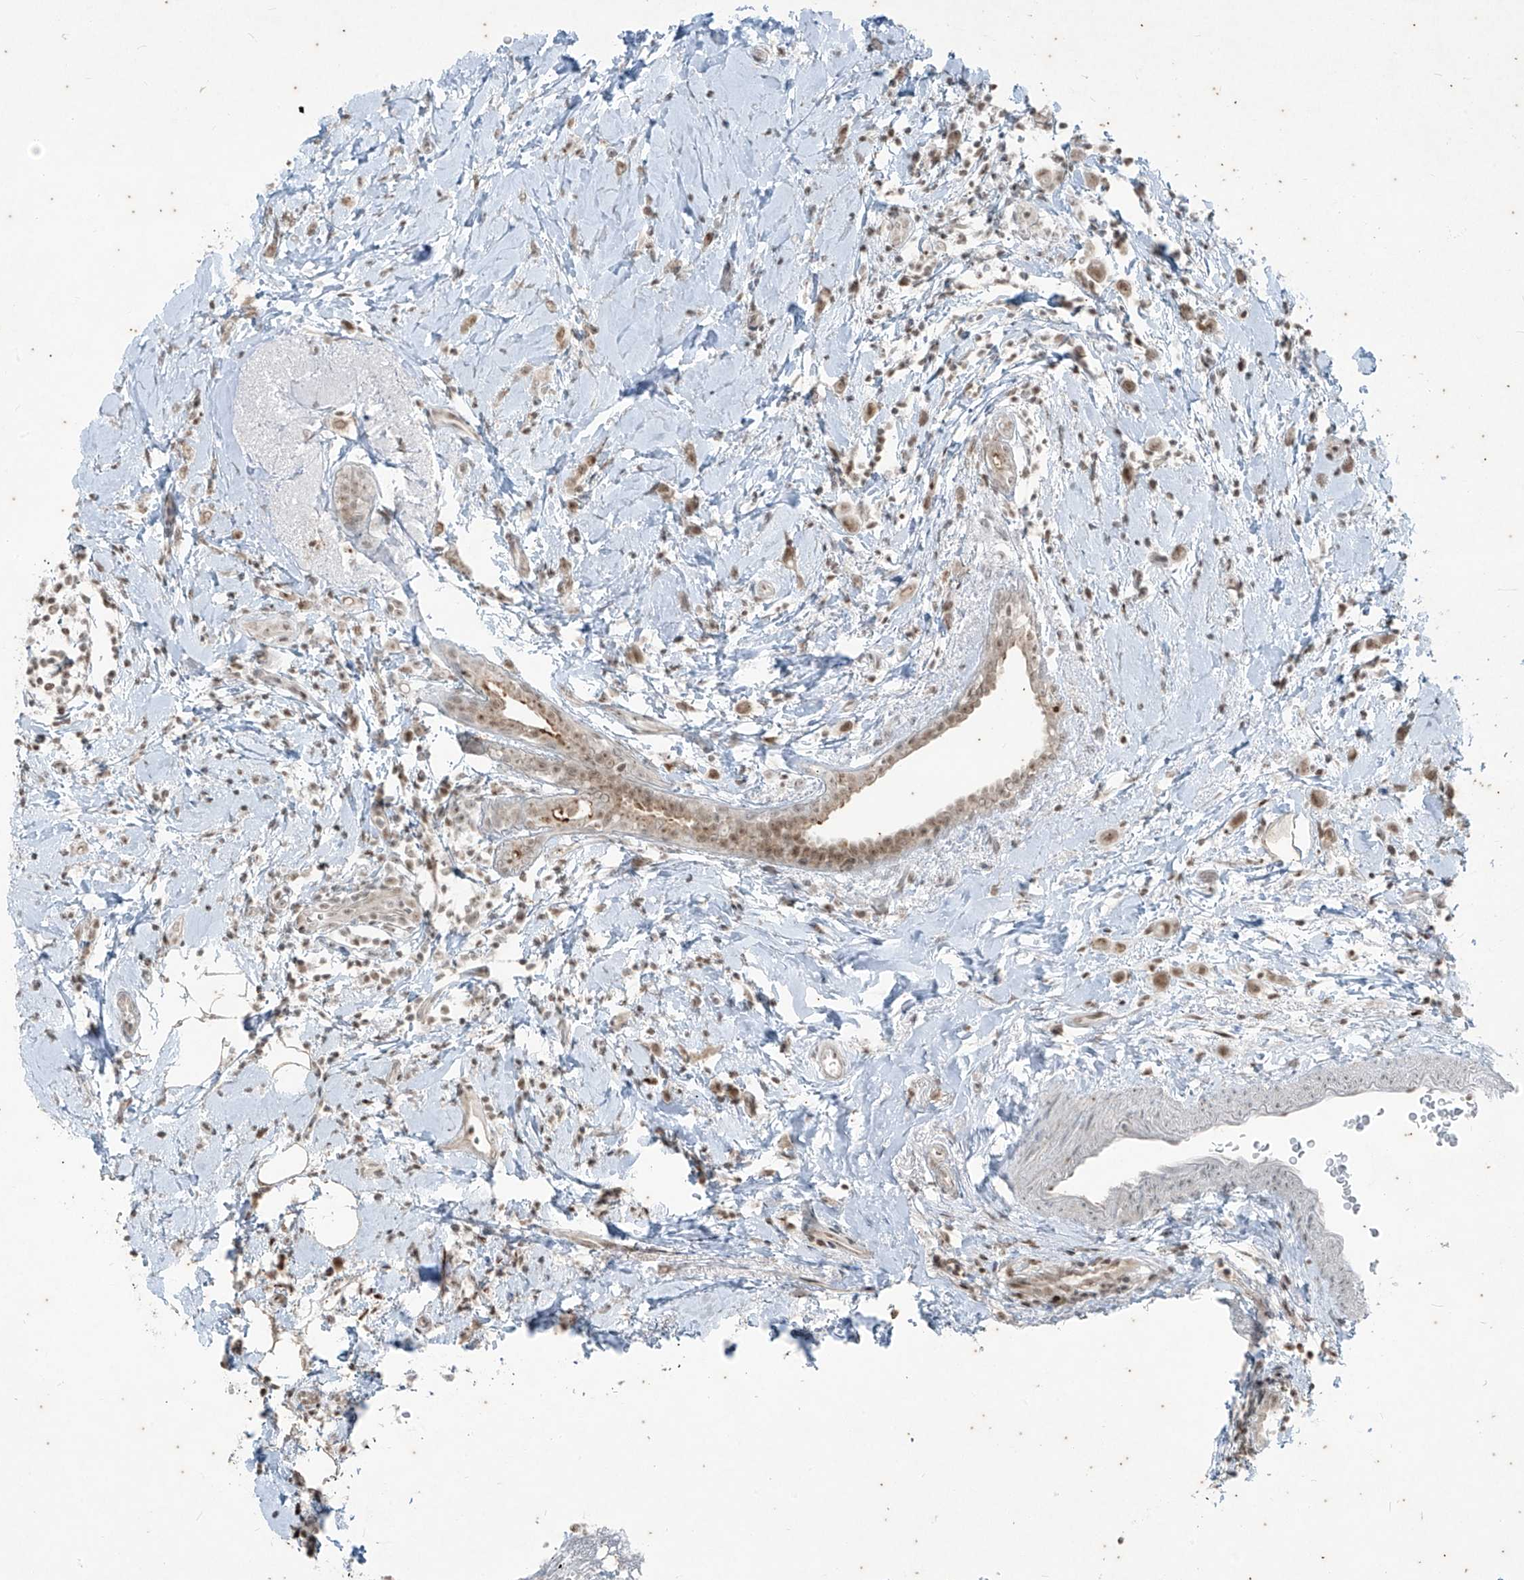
{"staining": {"intensity": "weak", "quantity": ">75%", "location": "nuclear"}, "tissue": "breast cancer", "cell_type": "Tumor cells", "image_type": "cancer", "snomed": [{"axis": "morphology", "description": "Lobular carcinoma"}, {"axis": "topography", "description": "Breast"}], "caption": "Lobular carcinoma (breast) stained with a brown dye demonstrates weak nuclear positive expression in approximately >75% of tumor cells.", "gene": "ZNF354B", "patient": {"sex": "female", "age": 47}}